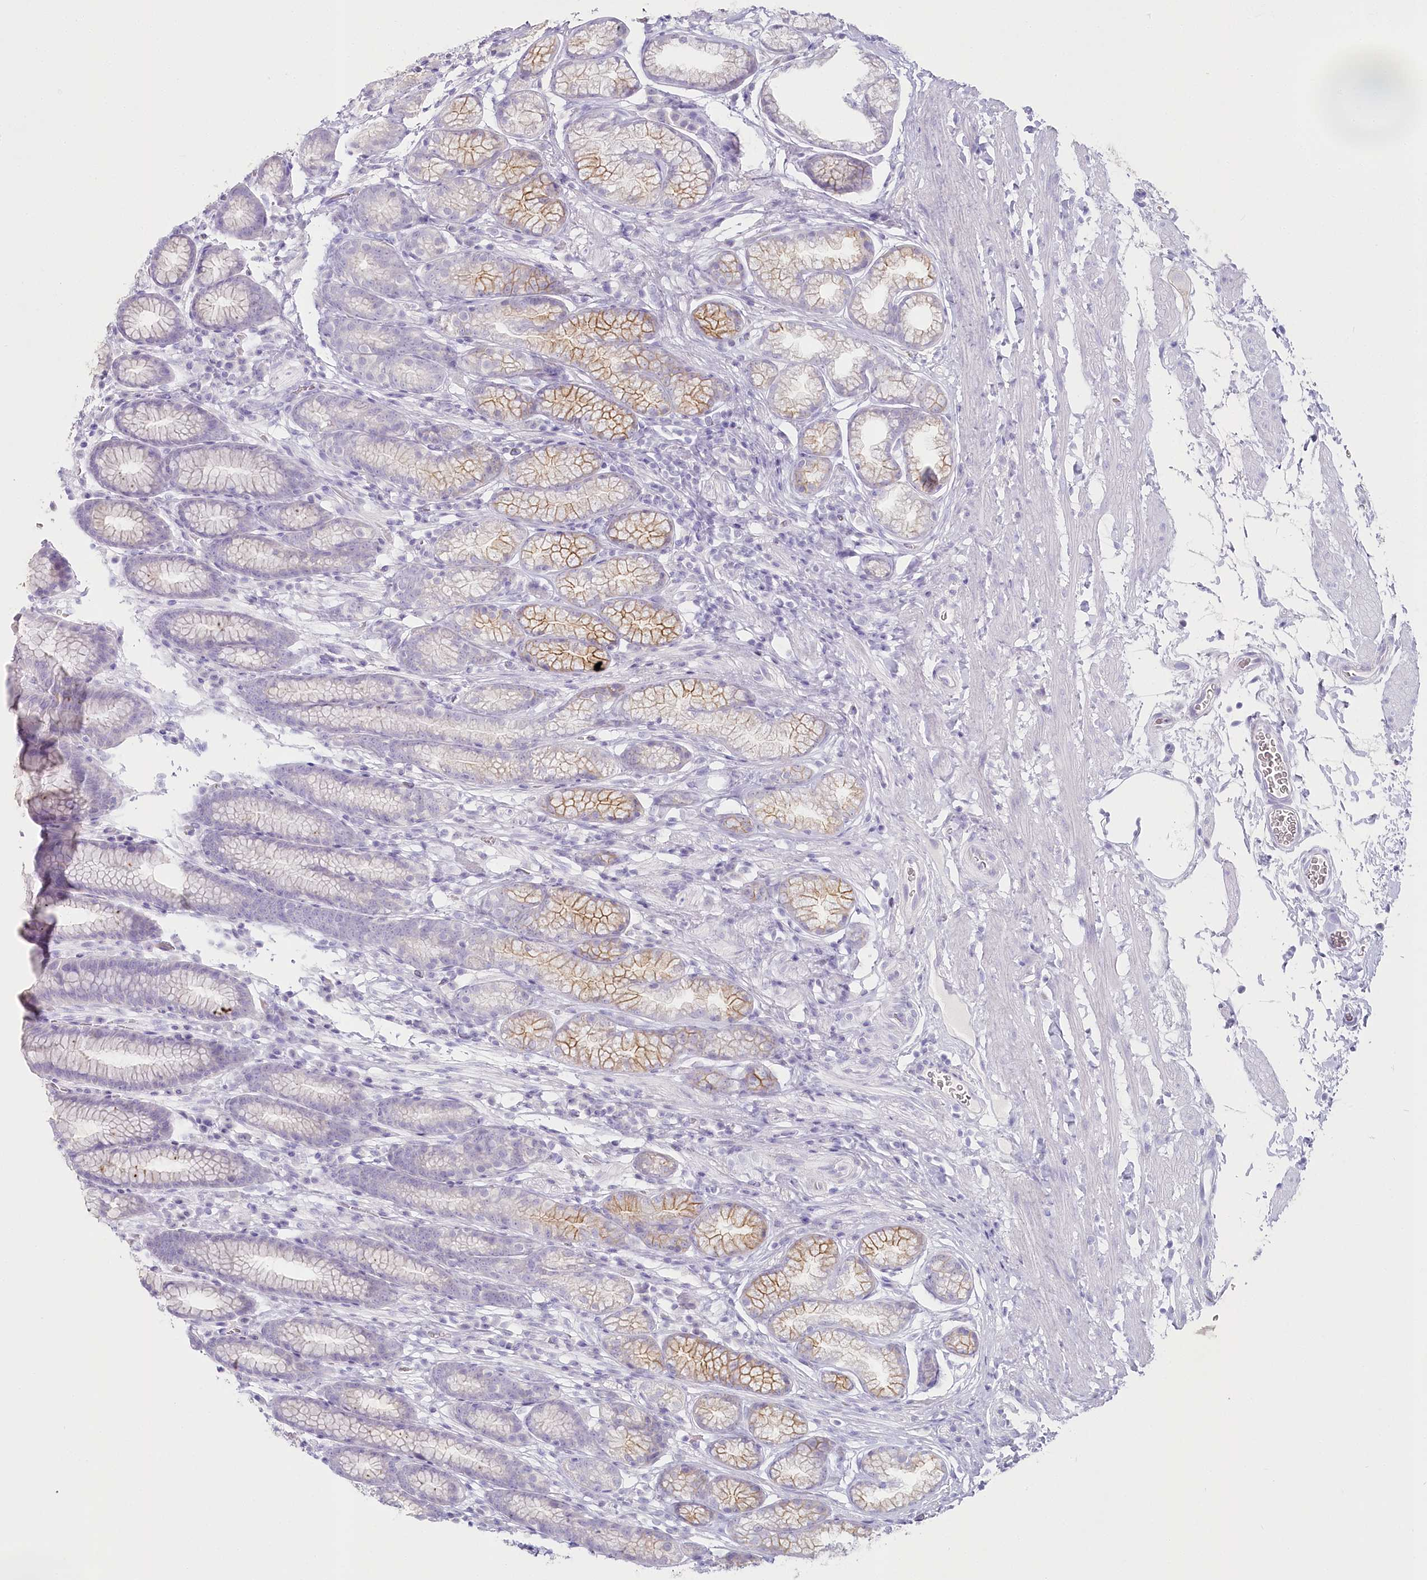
{"staining": {"intensity": "moderate", "quantity": "<25%", "location": "cytoplasmic/membranous"}, "tissue": "stomach", "cell_type": "Glandular cells", "image_type": "normal", "snomed": [{"axis": "morphology", "description": "Normal tissue, NOS"}, {"axis": "topography", "description": "Stomach"}], "caption": "Immunohistochemical staining of normal stomach shows <25% levels of moderate cytoplasmic/membranous protein expression in about <25% of glandular cells.", "gene": "IFIT5", "patient": {"sex": "male", "age": 42}}